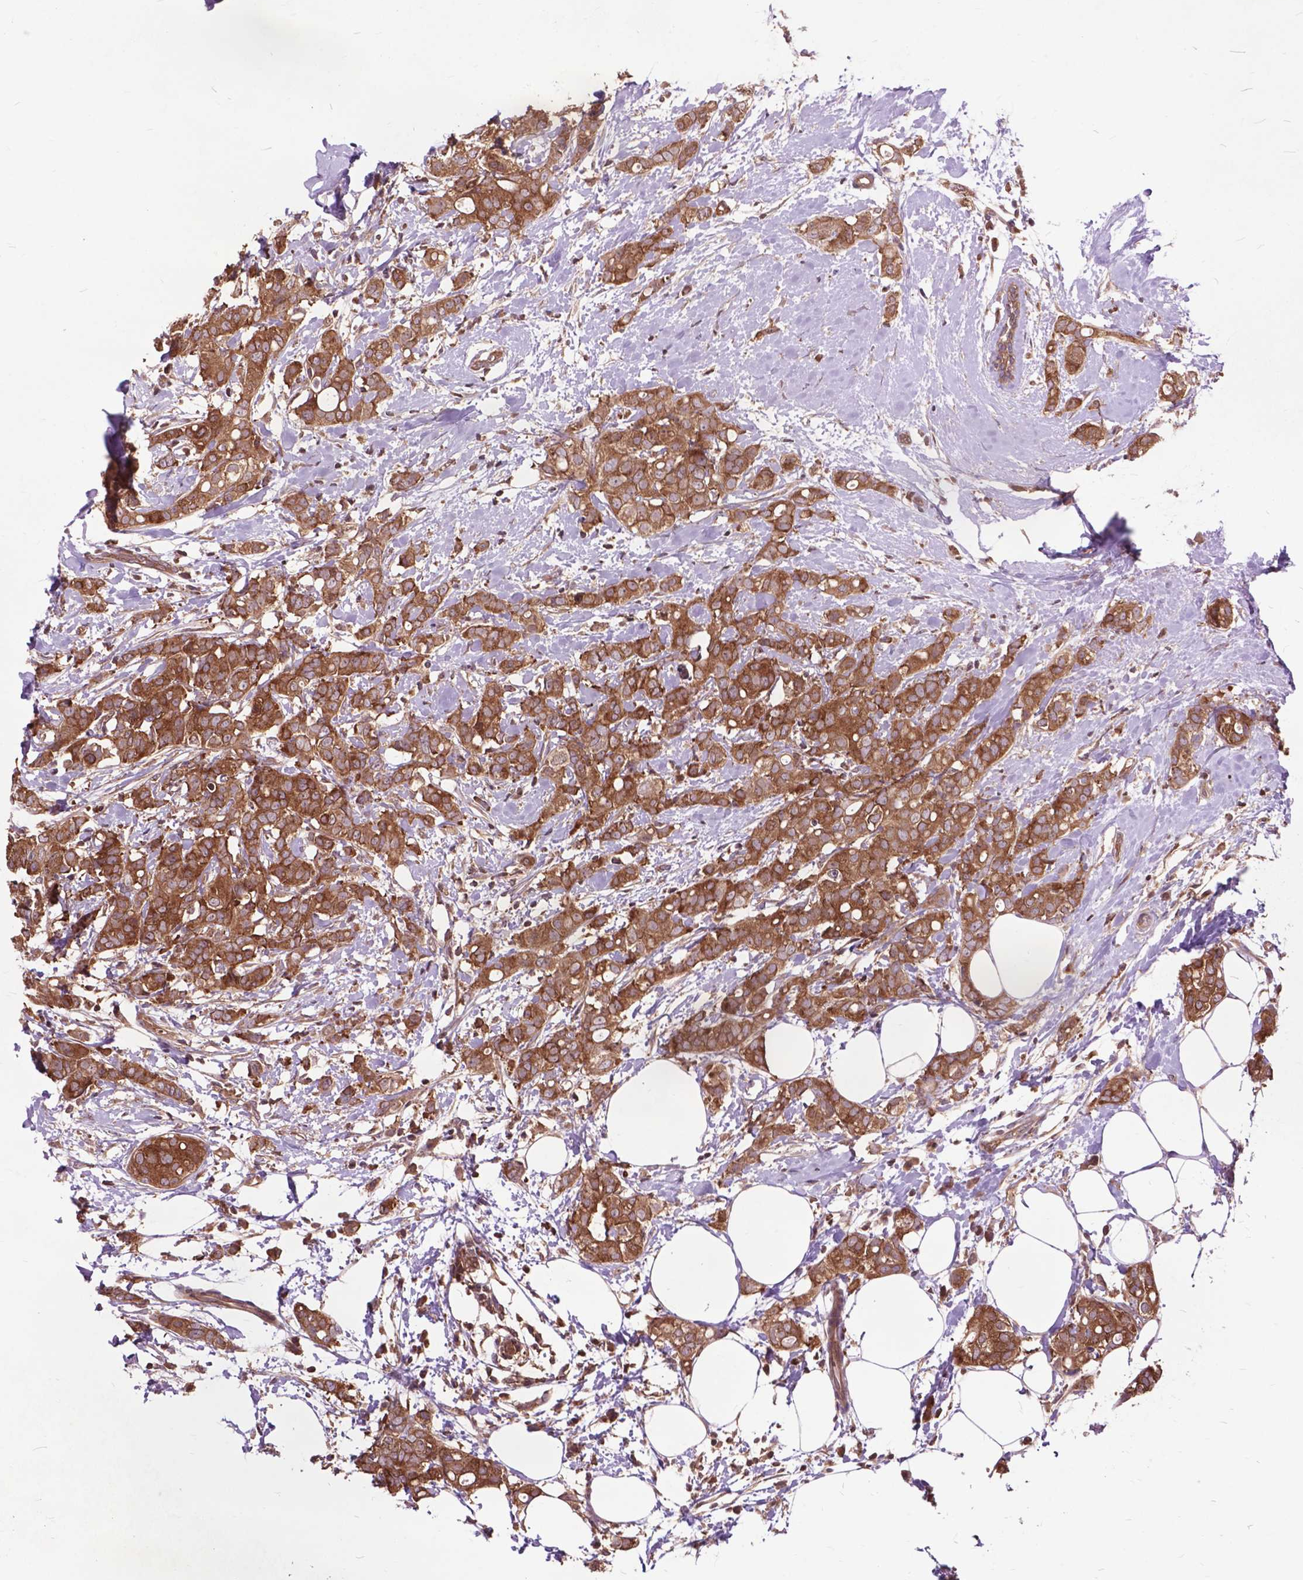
{"staining": {"intensity": "moderate", "quantity": ">75%", "location": "cytoplasmic/membranous"}, "tissue": "breast cancer", "cell_type": "Tumor cells", "image_type": "cancer", "snomed": [{"axis": "morphology", "description": "Duct carcinoma"}, {"axis": "topography", "description": "Breast"}], "caption": "Protein expression analysis of breast cancer (invasive ductal carcinoma) exhibits moderate cytoplasmic/membranous expression in about >75% of tumor cells.", "gene": "ARAF", "patient": {"sex": "female", "age": 40}}